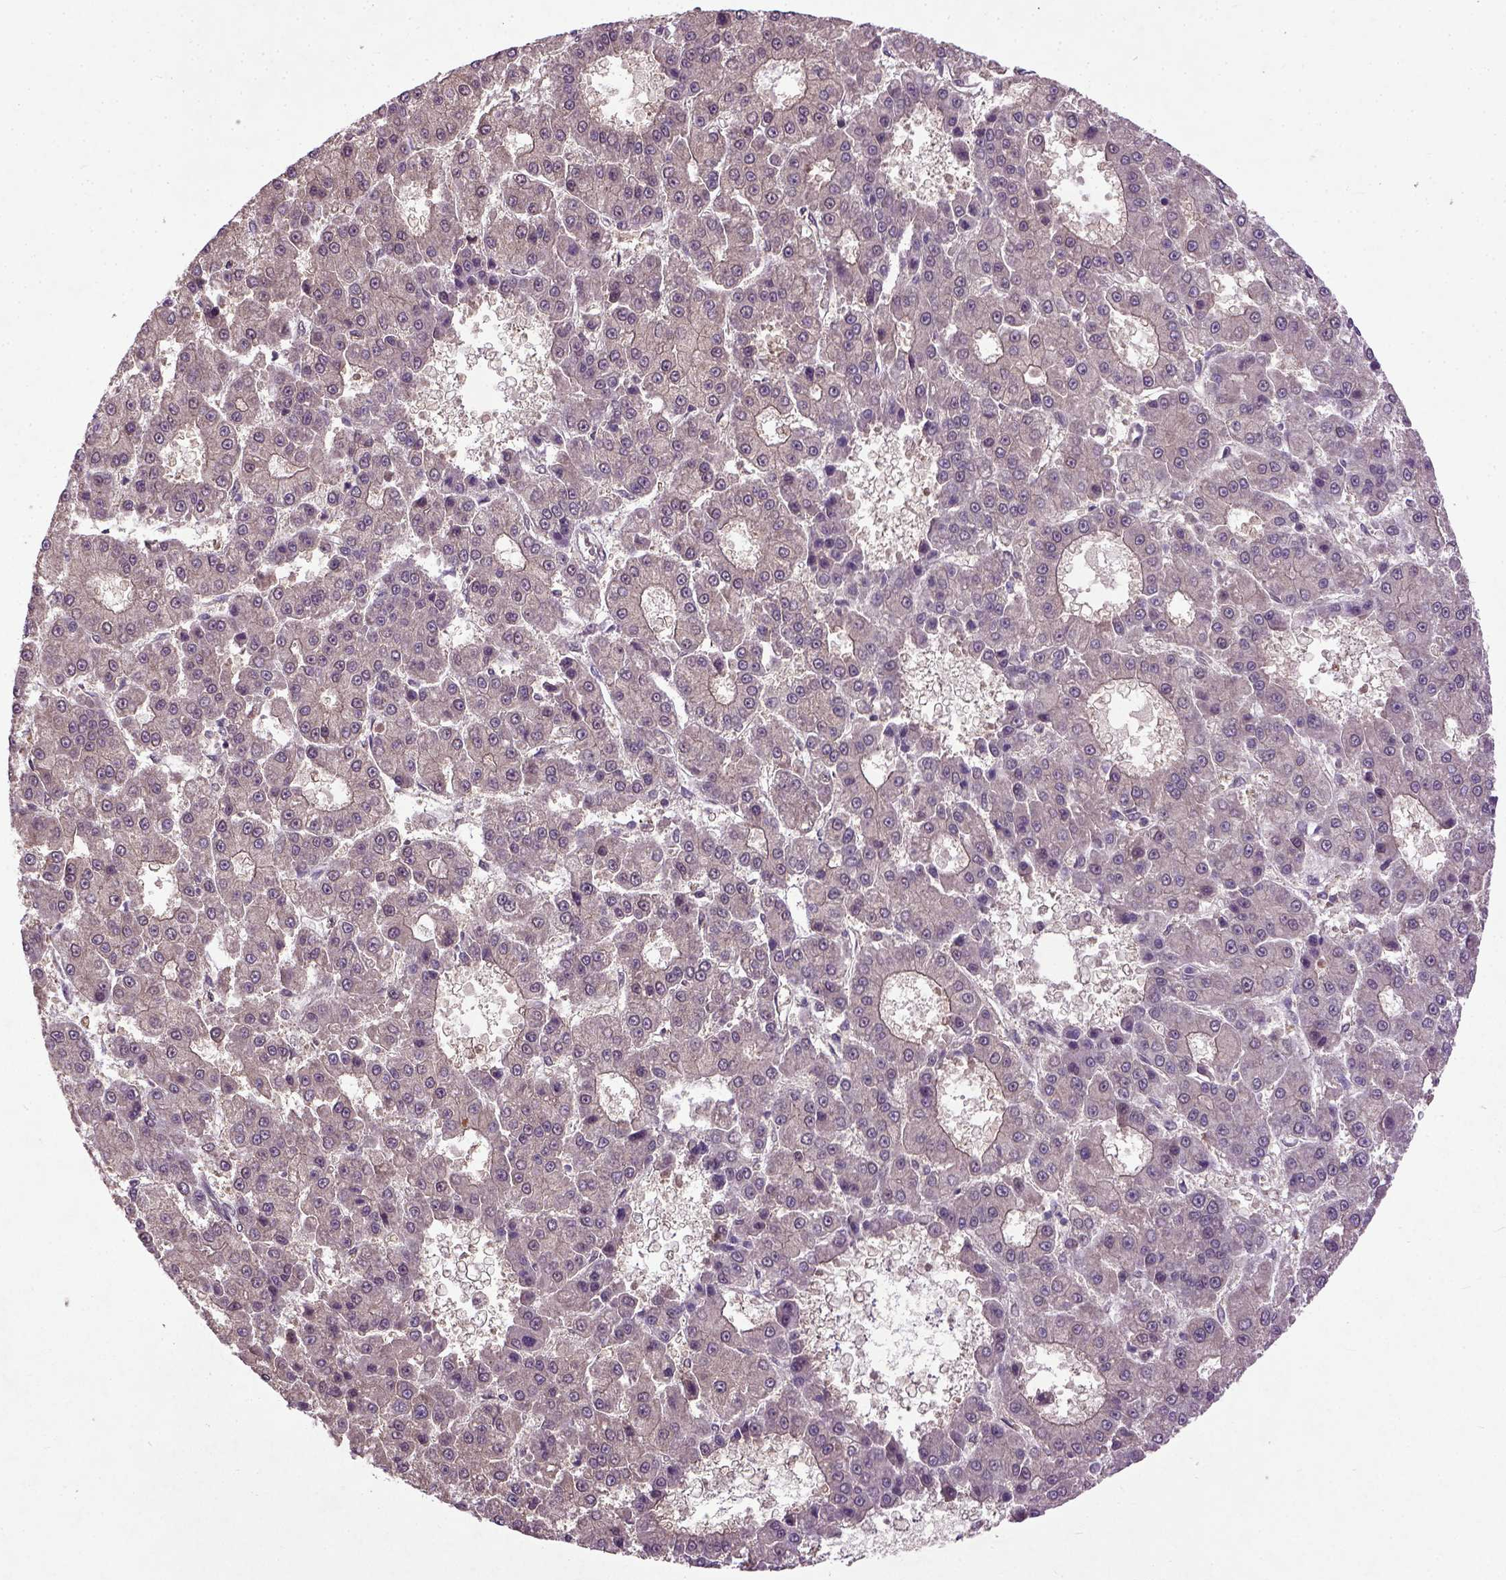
{"staining": {"intensity": "negative", "quantity": "none", "location": "none"}, "tissue": "liver cancer", "cell_type": "Tumor cells", "image_type": "cancer", "snomed": [{"axis": "morphology", "description": "Carcinoma, Hepatocellular, NOS"}, {"axis": "topography", "description": "Liver"}], "caption": "Micrograph shows no significant protein positivity in tumor cells of hepatocellular carcinoma (liver).", "gene": "UBA3", "patient": {"sex": "male", "age": 70}}